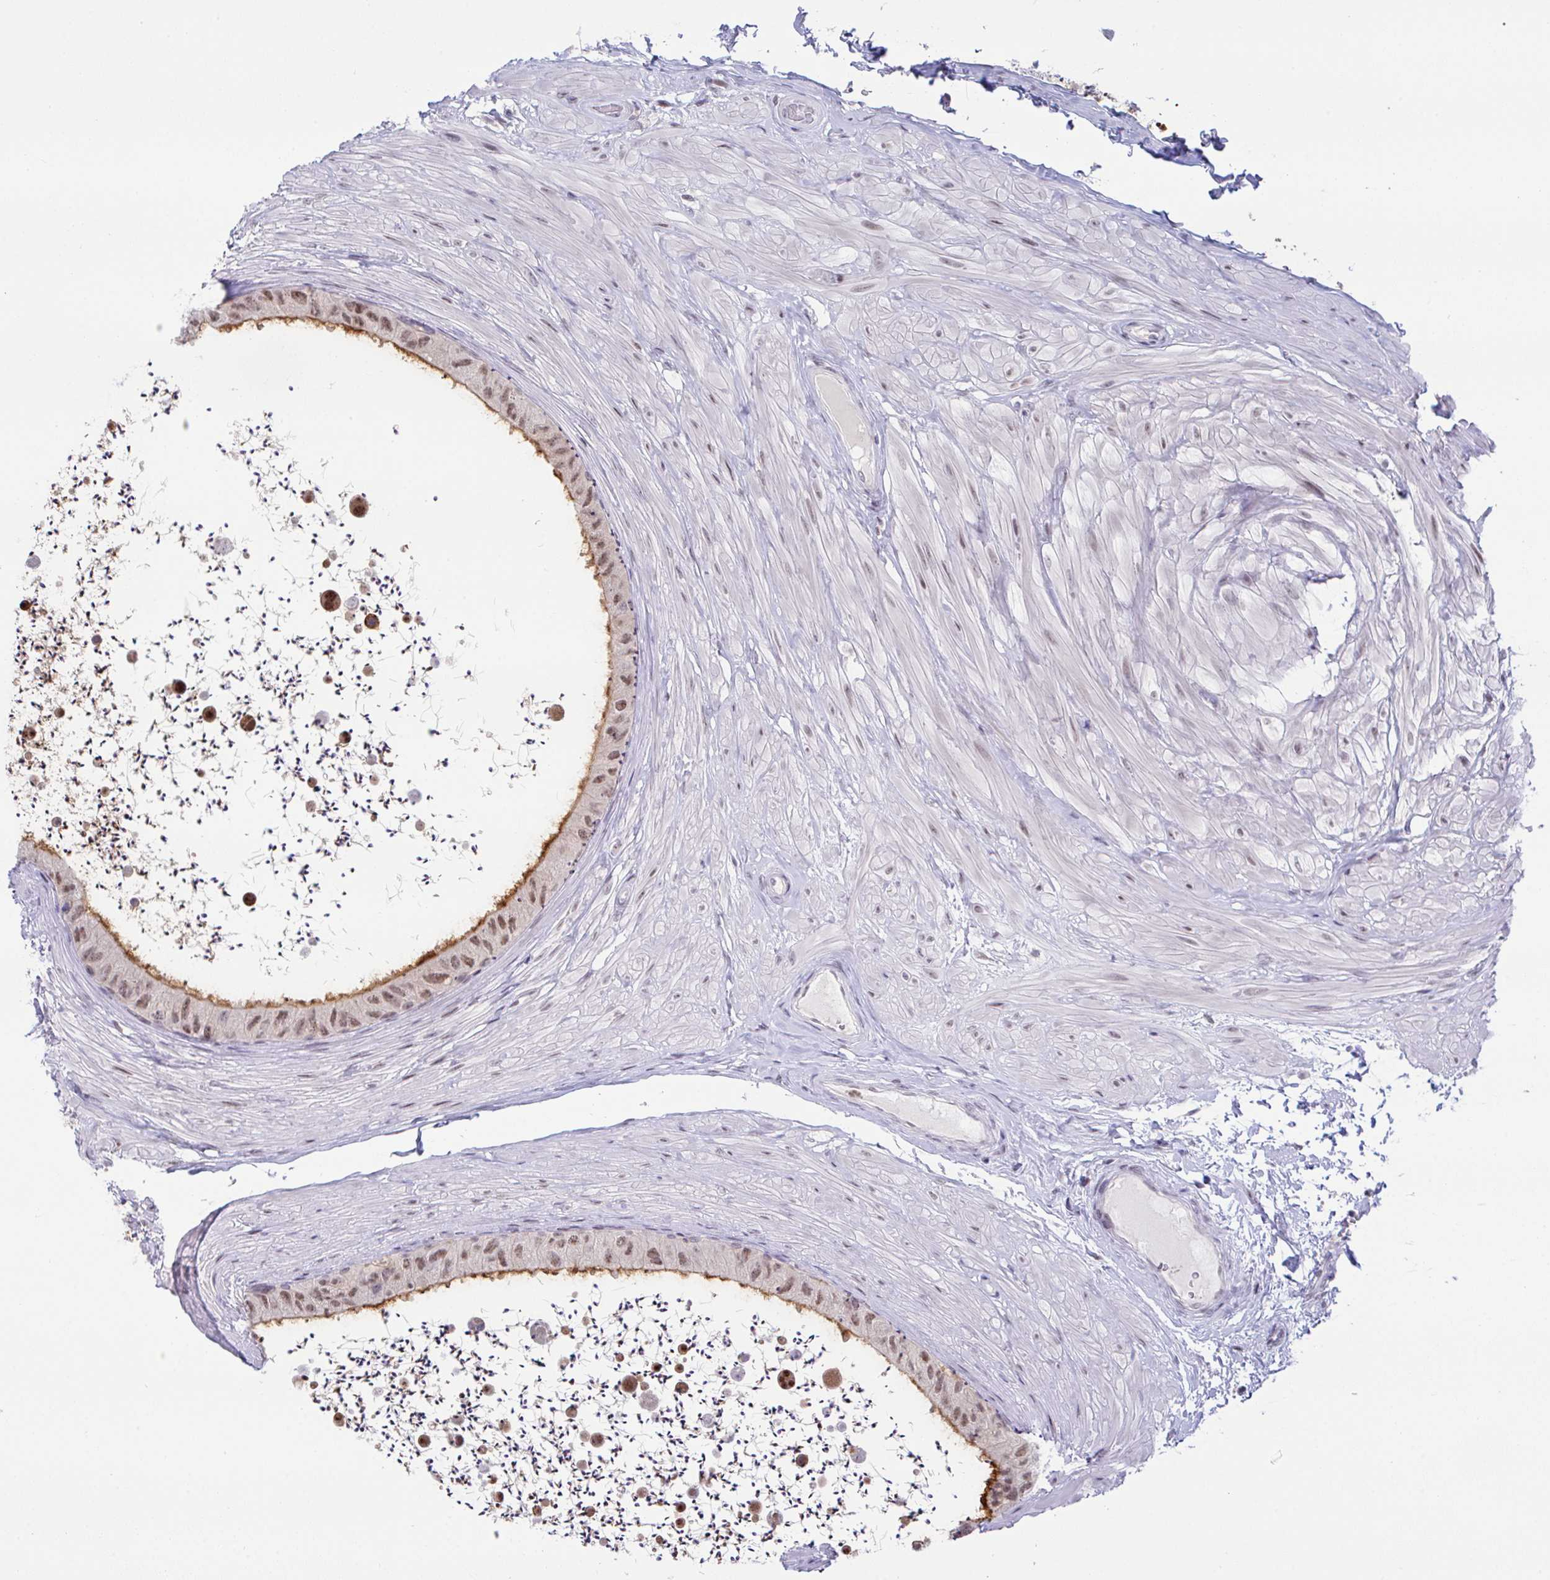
{"staining": {"intensity": "strong", "quantity": "25%-75%", "location": "cytoplasmic/membranous,nuclear"}, "tissue": "epididymis", "cell_type": "Glandular cells", "image_type": "normal", "snomed": [{"axis": "morphology", "description": "Normal tissue, NOS"}, {"axis": "topography", "description": "Epididymis"}, {"axis": "topography", "description": "Peripheral nerve tissue"}], "caption": "DAB (3,3'-diaminobenzidine) immunohistochemical staining of normal human epididymis displays strong cytoplasmic/membranous,nuclear protein expression in approximately 25%-75% of glandular cells. The staining is performed using DAB (3,3'-diaminobenzidine) brown chromogen to label protein expression. The nuclei are counter-stained blue using hematoxylin.", "gene": "OR6K3", "patient": {"sex": "male", "age": 32}}